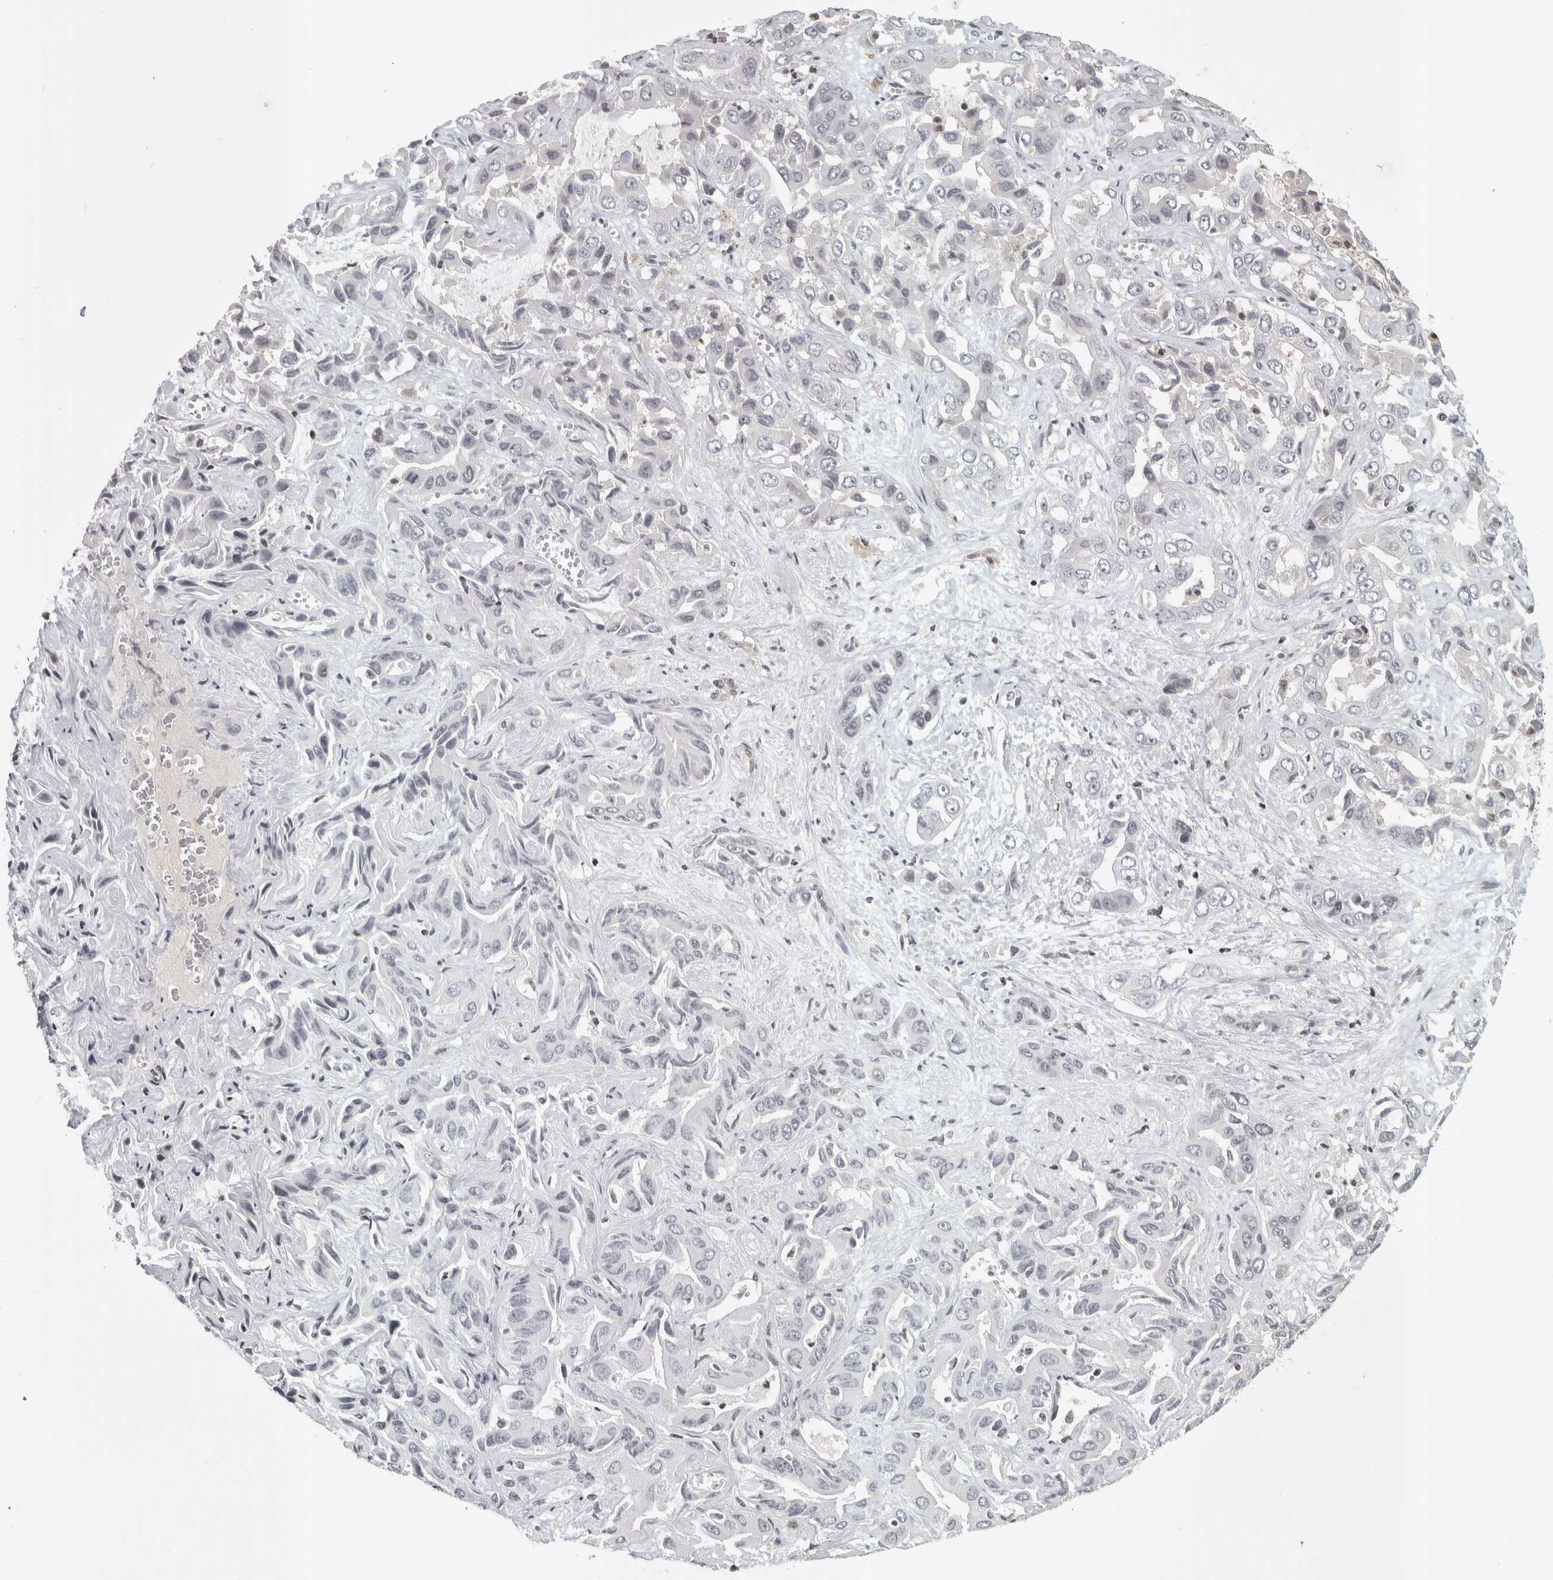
{"staining": {"intensity": "negative", "quantity": "none", "location": "none"}, "tissue": "liver cancer", "cell_type": "Tumor cells", "image_type": "cancer", "snomed": [{"axis": "morphology", "description": "Cholangiocarcinoma"}, {"axis": "topography", "description": "Liver"}], "caption": "The micrograph shows no significant expression in tumor cells of liver cancer (cholangiocarcinoma). Nuclei are stained in blue.", "gene": "ZSCAN21", "patient": {"sex": "female", "age": 52}}